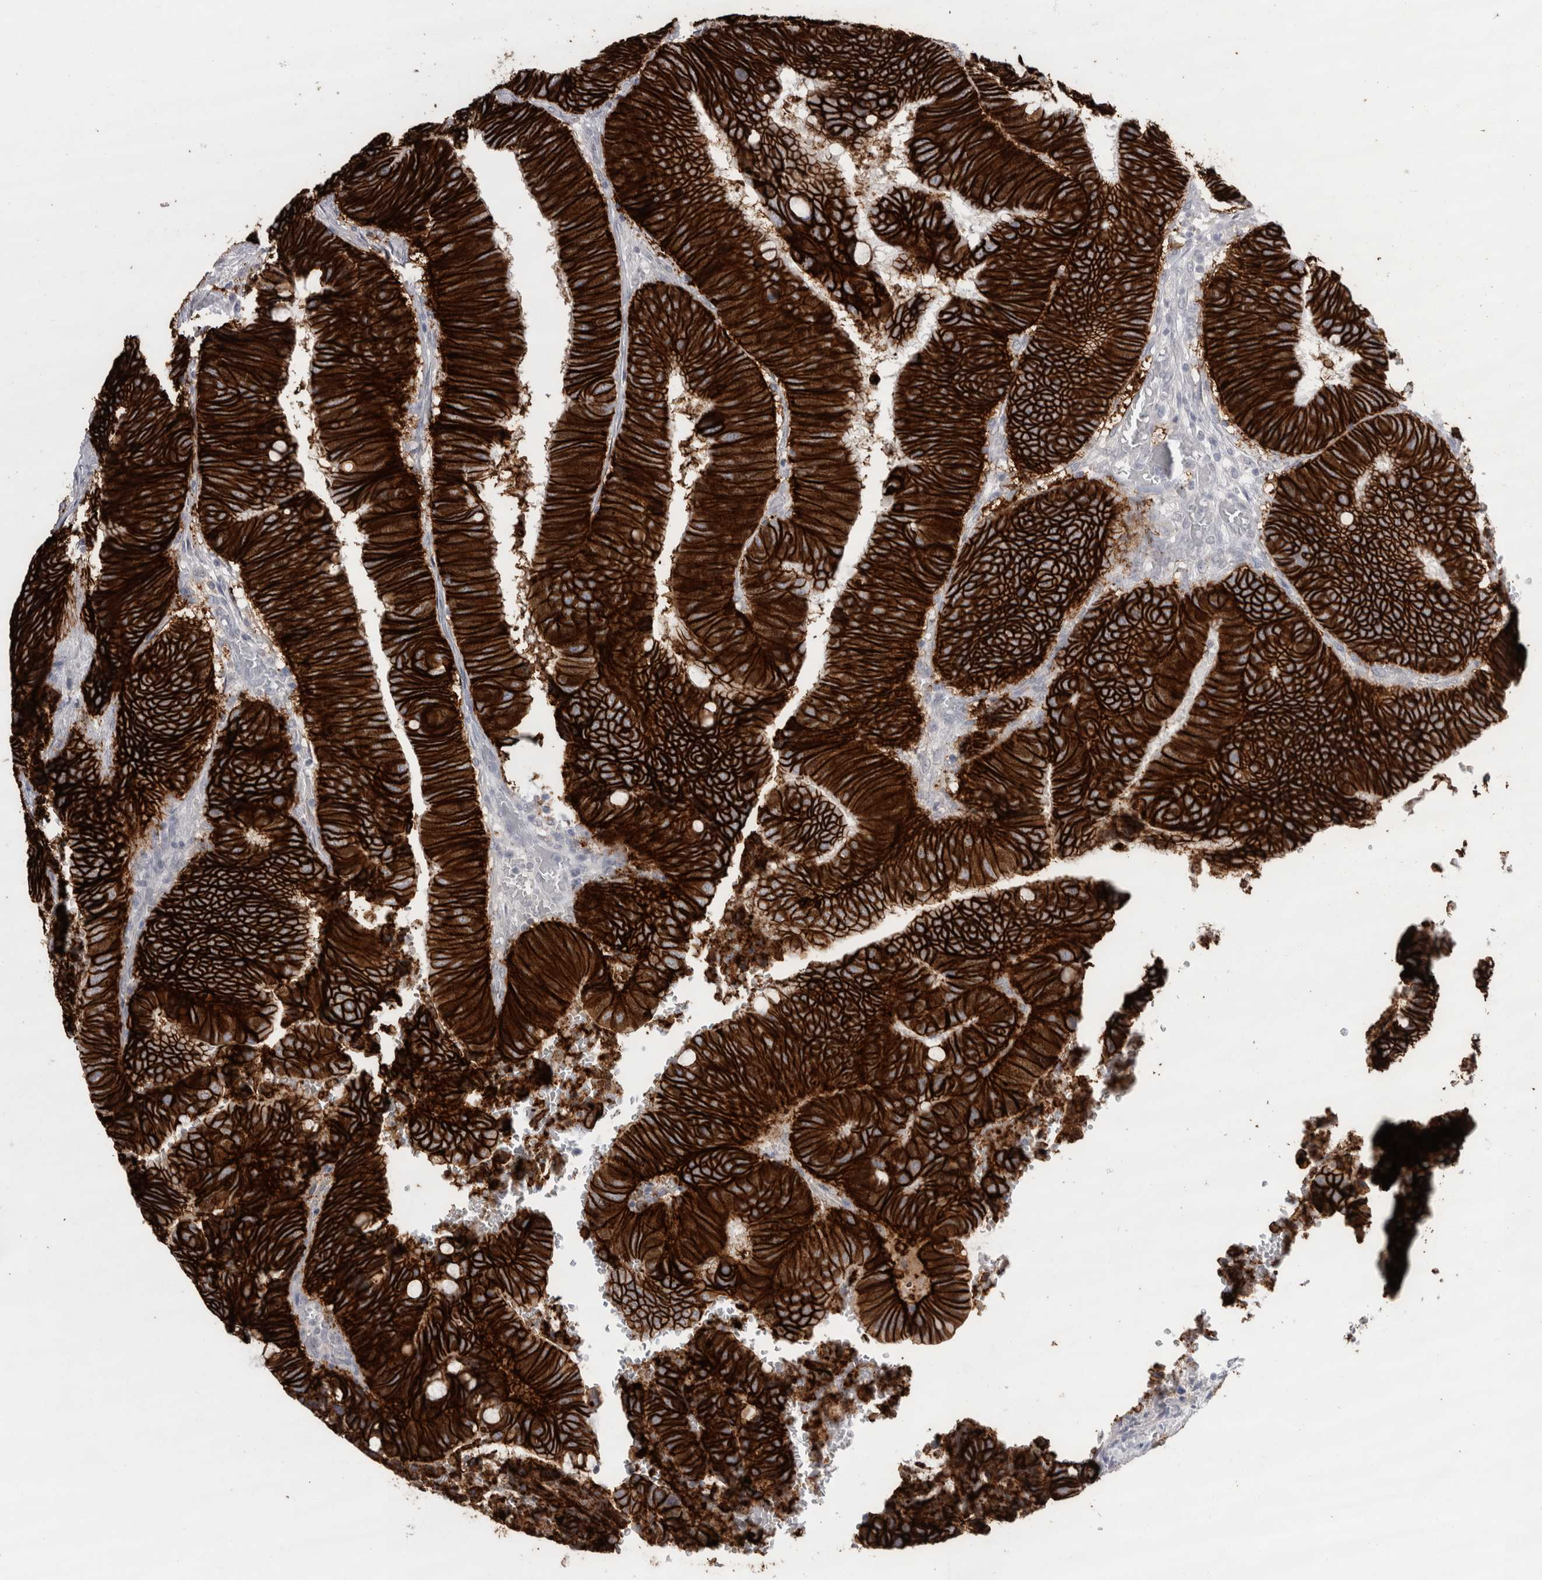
{"staining": {"intensity": "strong", "quantity": ">75%", "location": "cytoplasmic/membranous"}, "tissue": "colorectal cancer", "cell_type": "Tumor cells", "image_type": "cancer", "snomed": [{"axis": "morphology", "description": "Normal tissue, NOS"}, {"axis": "morphology", "description": "Adenocarcinoma, NOS"}, {"axis": "topography", "description": "Rectum"}, {"axis": "topography", "description": "Peripheral nerve tissue"}], "caption": "IHC of human colorectal cancer (adenocarcinoma) demonstrates high levels of strong cytoplasmic/membranous positivity in about >75% of tumor cells.", "gene": "CDH17", "patient": {"sex": "male", "age": 92}}